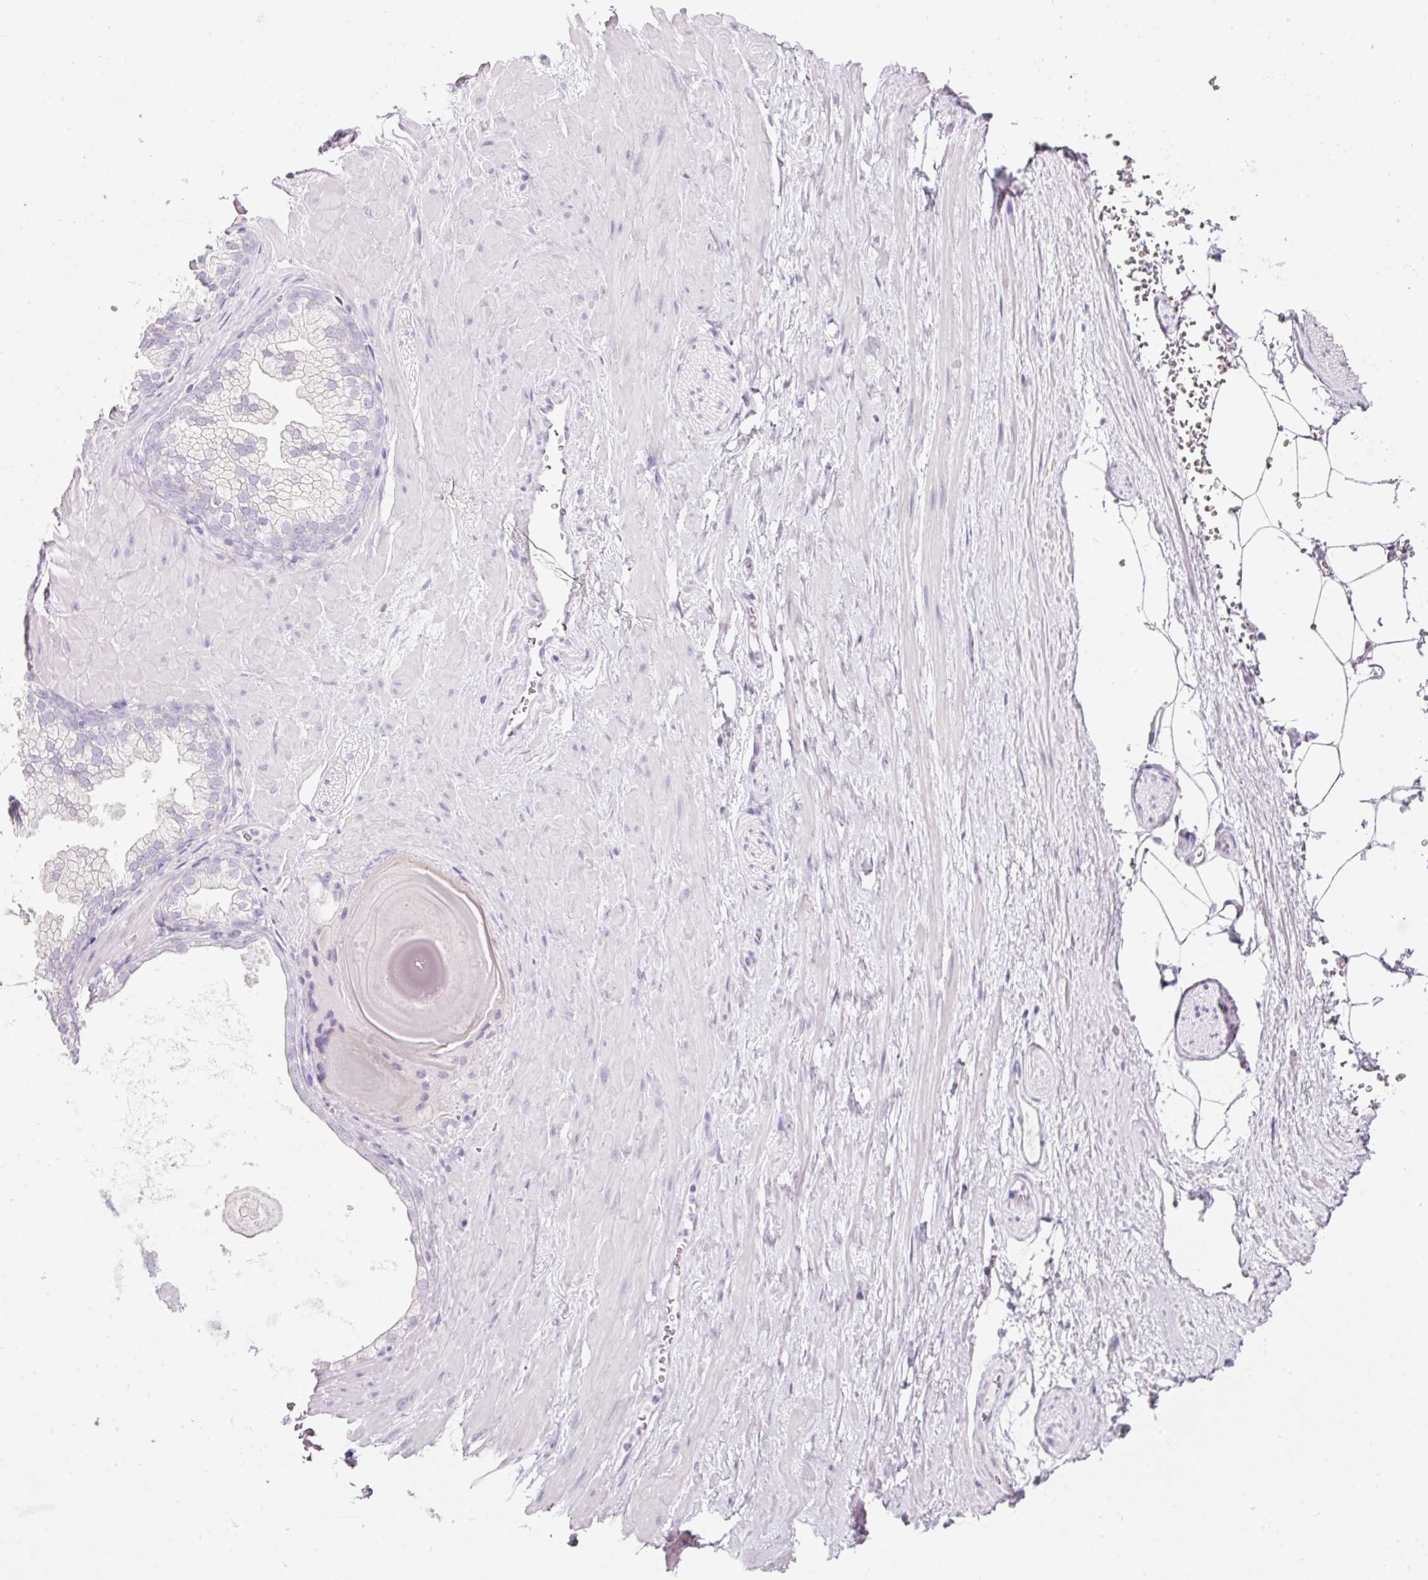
{"staining": {"intensity": "negative", "quantity": "none", "location": "none"}, "tissue": "adipose tissue", "cell_type": "Adipocytes", "image_type": "normal", "snomed": [{"axis": "morphology", "description": "Normal tissue, NOS"}, {"axis": "topography", "description": "Prostate"}, {"axis": "topography", "description": "Peripheral nerve tissue"}], "caption": "Immunohistochemistry (IHC) micrograph of normal adipose tissue: human adipose tissue stained with DAB reveals no significant protein staining in adipocytes.", "gene": "SLC2A2", "patient": {"sex": "male", "age": 61}}